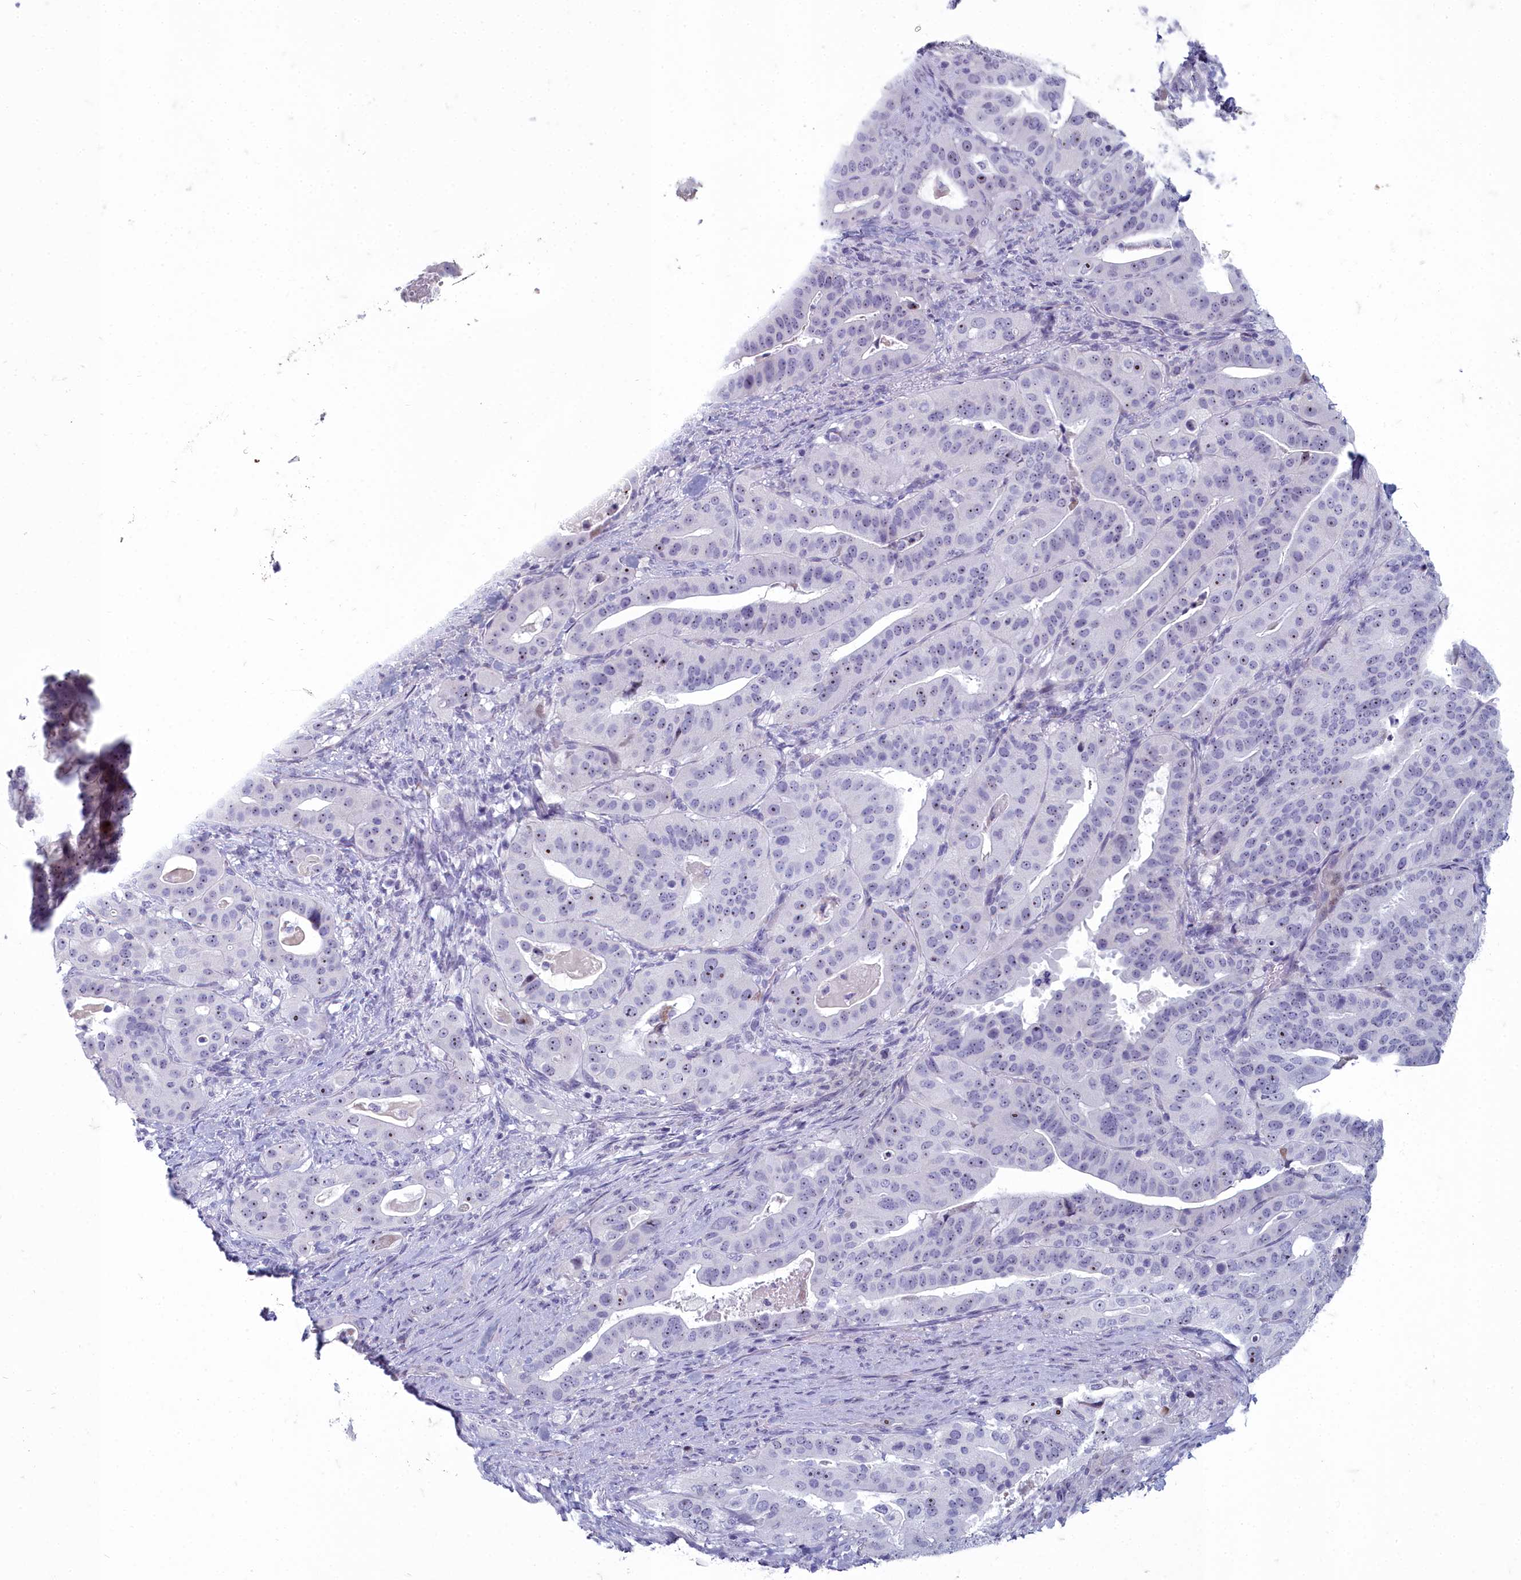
{"staining": {"intensity": "moderate", "quantity": "25%-75%", "location": "nuclear"}, "tissue": "stomach cancer", "cell_type": "Tumor cells", "image_type": "cancer", "snomed": [{"axis": "morphology", "description": "Adenocarcinoma, NOS"}, {"axis": "topography", "description": "Stomach"}], "caption": "Human stomach adenocarcinoma stained with a protein marker exhibits moderate staining in tumor cells.", "gene": "INSYN2A", "patient": {"sex": "male", "age": 48}}